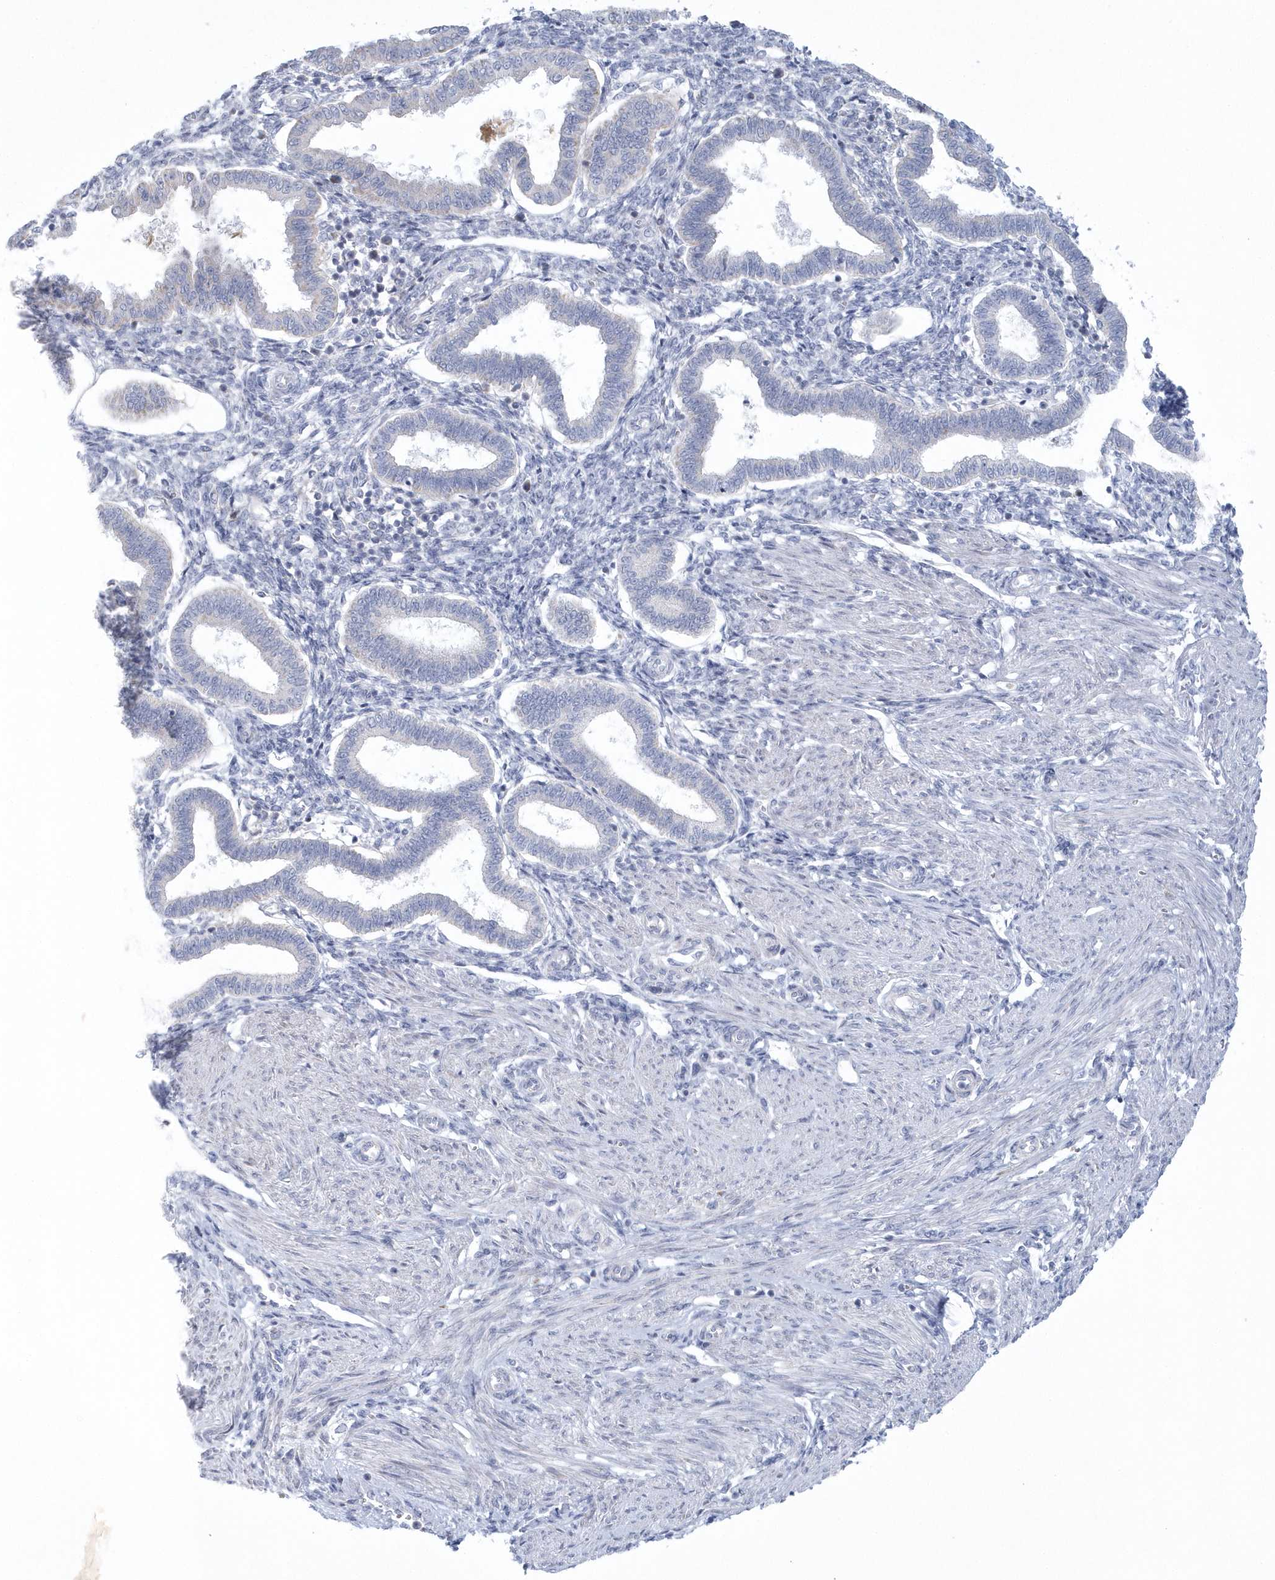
{"staining": {"intensity": "negative", "quantity": "none", "location": "none"}, "tissue": "endometrium", "cell_type": "Cells in endometrial stroma", "image_type": "normal", "snomed": [{"axis": "morphology", "description": "Normal tissue, NOS"}, {"axis": "topography", "description": "Endometrium"}], "caption": "An image of endometrium stained for a protein reveals no brown staining in cells in endometrial stroma. The staining was performed using DAB to visualize the protein expression in brown, while the nuclei were stained in blue with hematoxylin (Magnification: 20x).", "gene": "NIPAL1", "patient": {"sex": "female", "age": 24}}